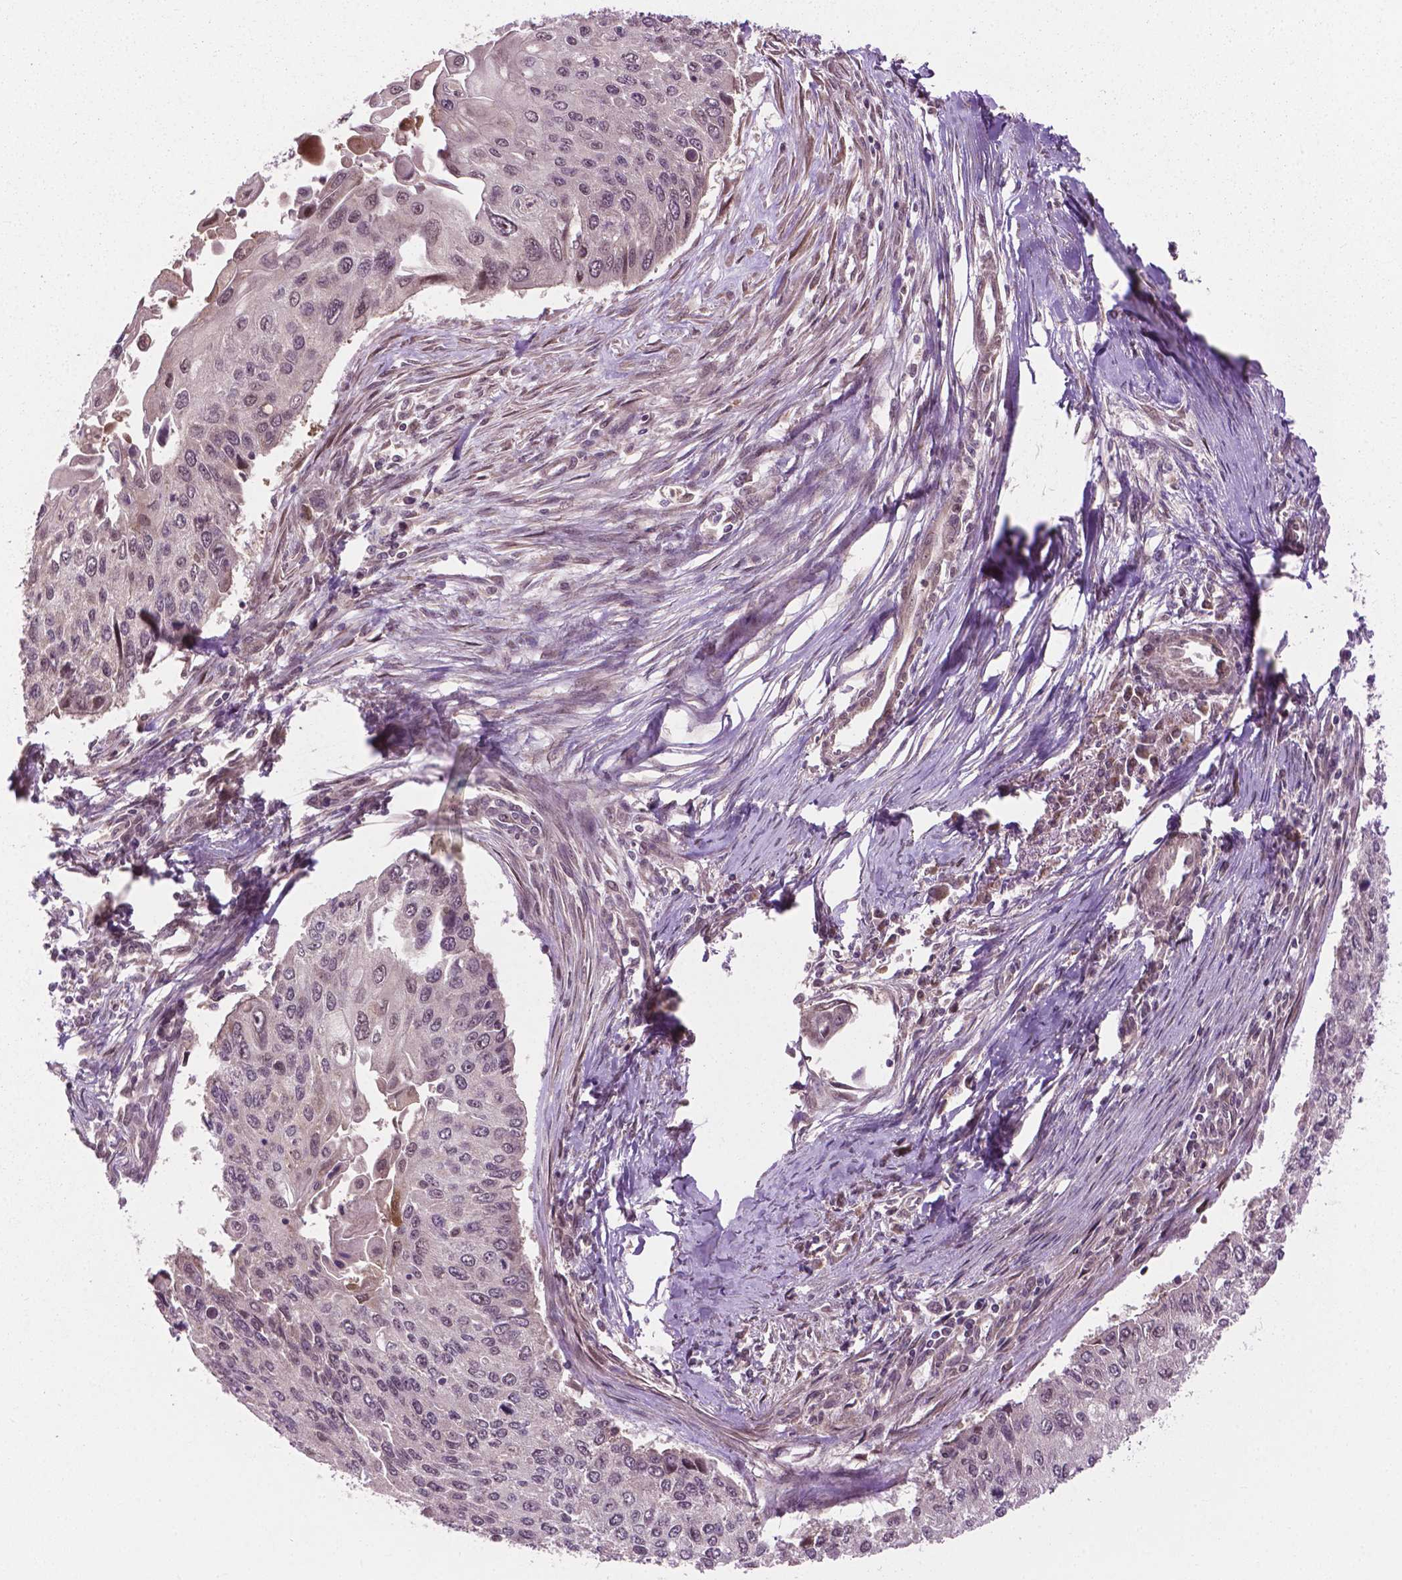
{"staining": {"intensity": "negative", "quantity": "none", "location": "none"}, "tissue": "lung cancer", "cell_type": "Tumor cells", "image_type": "cancer", "snomed": [{"axis": "morphology", "description": "Squamous cell carcinoma, NOS"}, {"axis": "morphology", "description": "Squamous cell carcinoma, metastatic, NOS"}, {"axis": "topography", "description": "Lung"}], "caption": "An image of human lung metastatic squamous cell carcinoma is negative for staining in tumor cells. (Brightfield microscopy of DAB (3,3'-diaminobenzidine) IHC at high magnification).", "gene": "PPP1CB", "patient": {"sex": "male", "age": 63}}